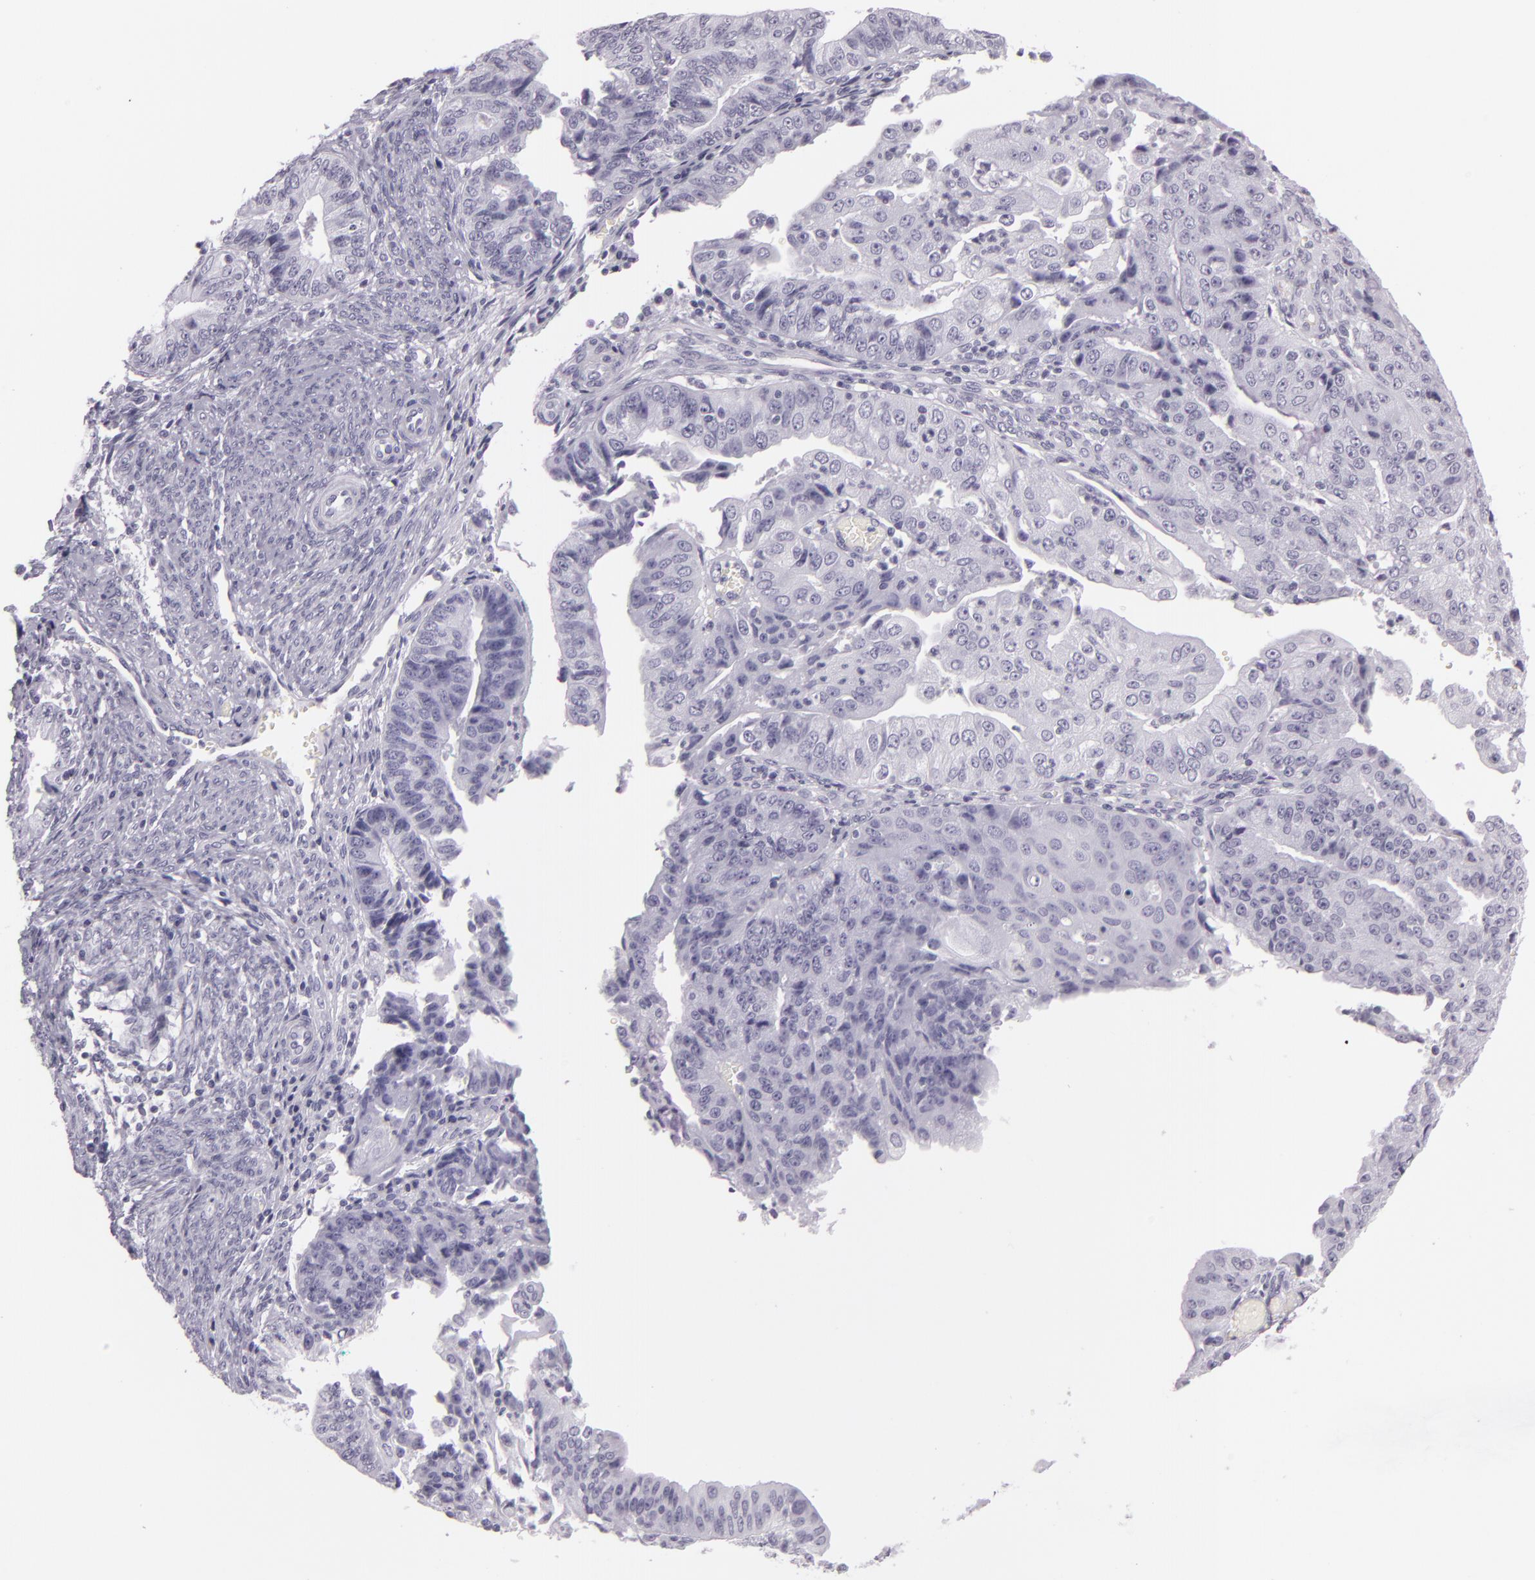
{"staining": {"intensity": "negative", "quantity": "none", "location": "none"}, "tissue": "endometrial cancer", "cell_type": "Tumor cells", "image_type": "cancer", "snomed": [{"axis": "morphology", "description": "Adenocarcinoma, NOS"}, {"axis": "topography", "description": "Endometrium"}], "caption": "The histopathology image reveals no significant expression in tumor cells of endometrial cancer. The staining was performed using DAB (3,3'-diaminobenzidine) to visualize the protein expression in brown, while the nuclei were stained in blue with hematoxylin (Magnification: 20x).", "gene": "MCM3", "patient": {"sex": "female", "age": 56}}